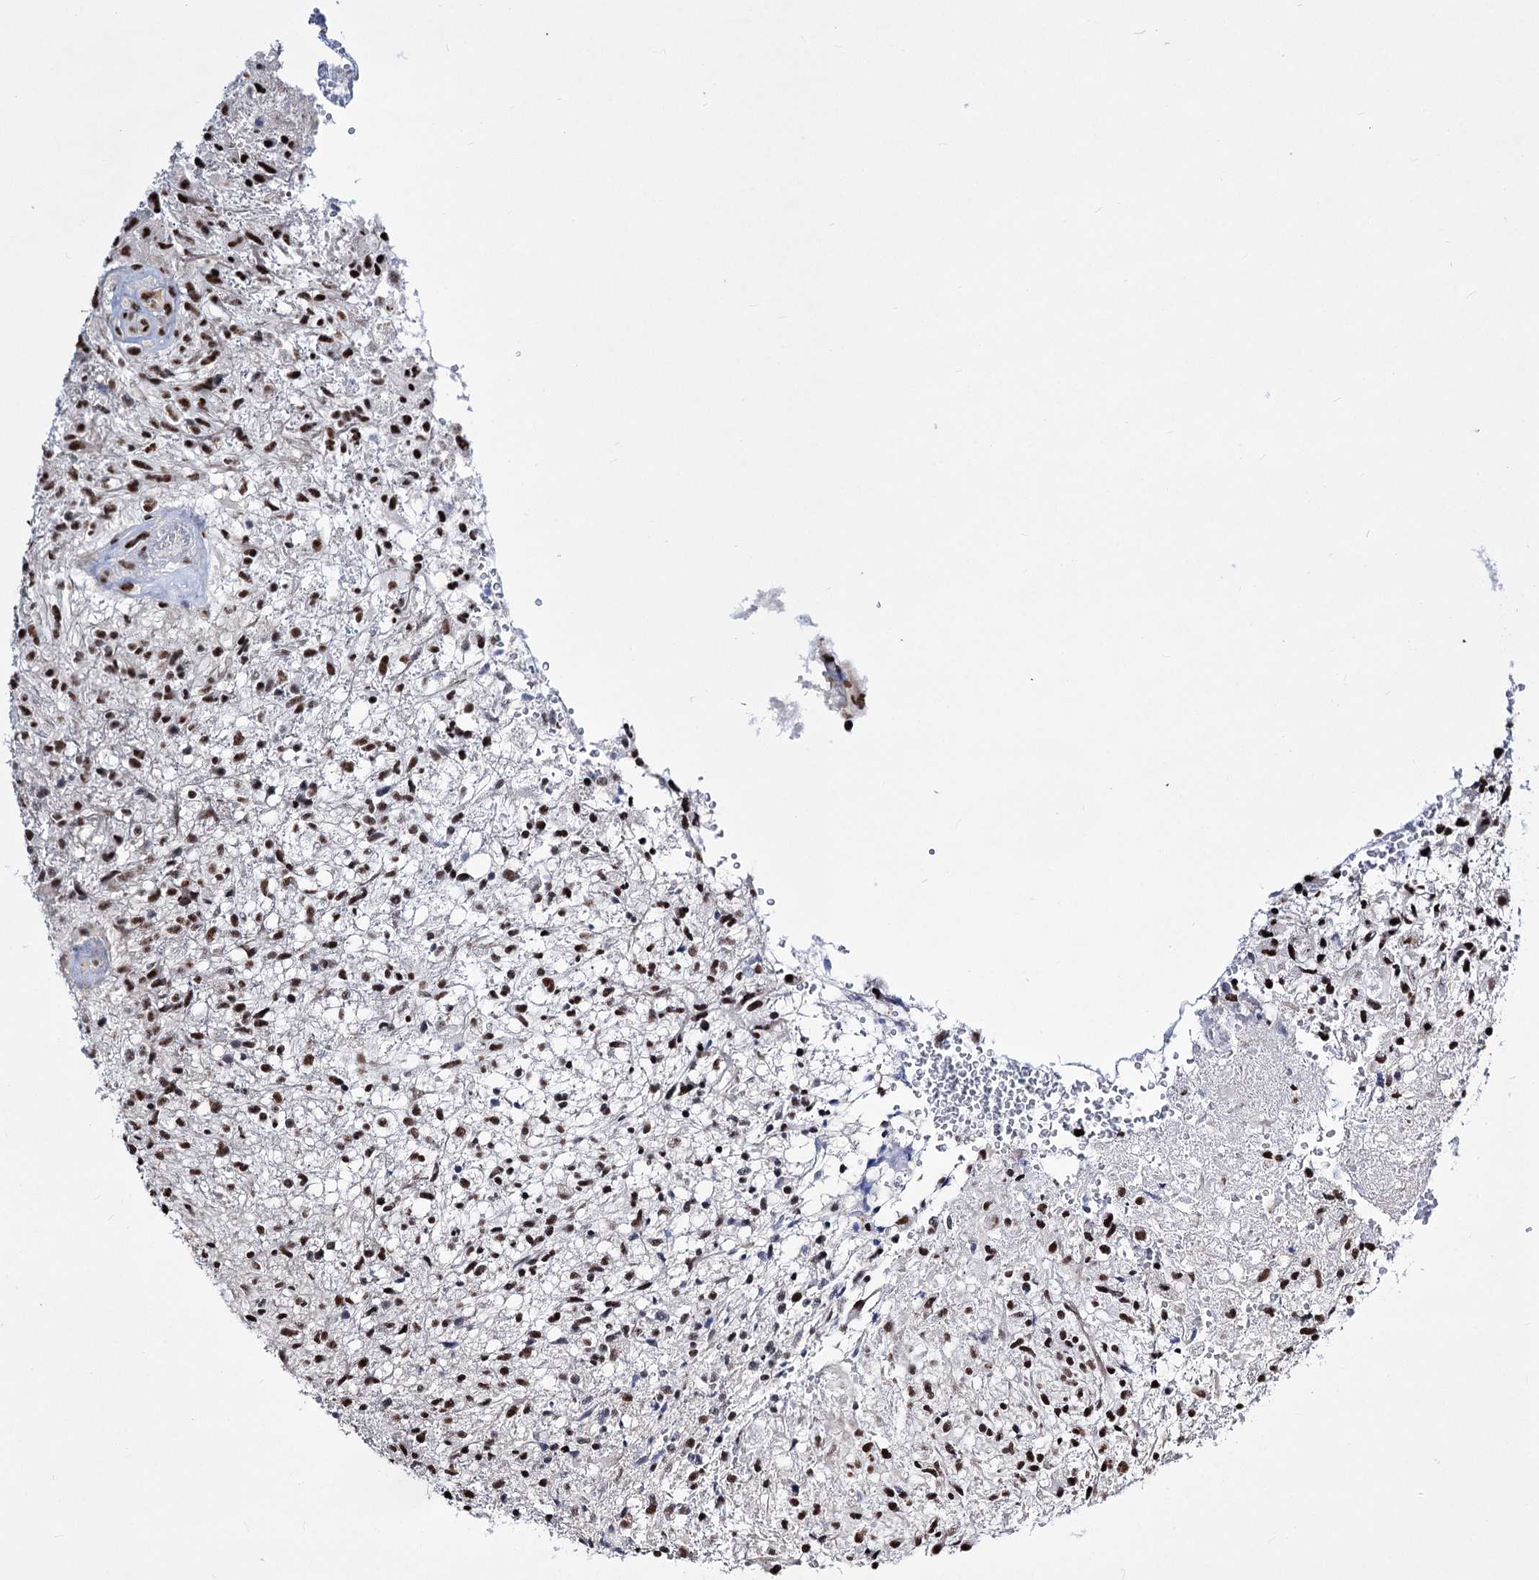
{"staining": {"intensity": "moderate", "quantity": "25%-75%", "location": "nuclear"}, "tissue": "glioma", "cell_type": "Tumor cells", "image_type": "cancer", "snomed": [{"axis": "morphology", "description": "Glioma, malignant, High grade"}, {"axis": "topography", "description": "Brain"}], "caption": "Immunohistochemical staining of malignant glioma (high-grade) exhibits medium levels of moderate nuclear staining in about 25%-75% of tumor cells.", "gene": "CHMP7", "patient": {"sex": "male", "age": 56}}